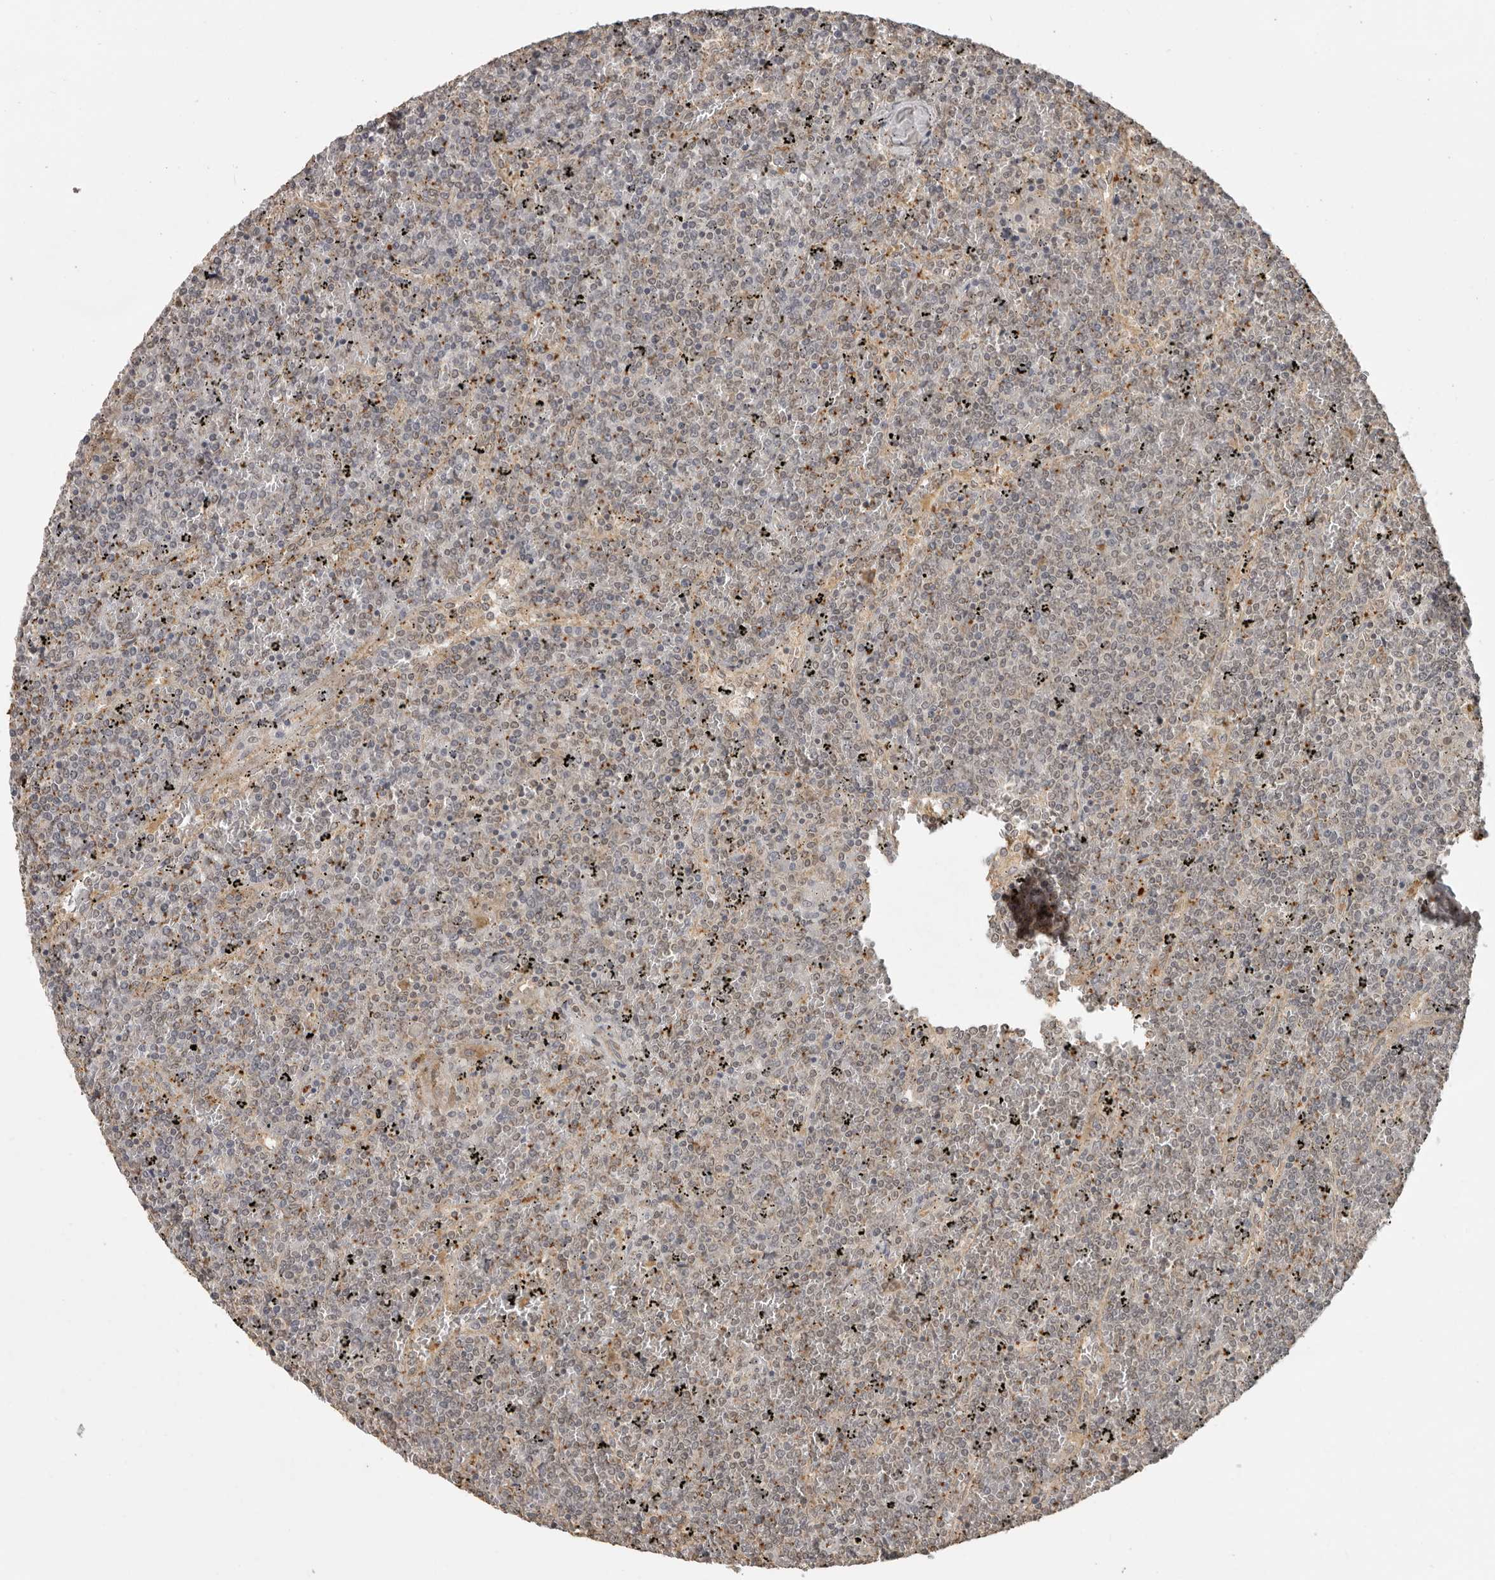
{"staining": {"intensity": "negative", "quantity": "none", "location": "none"}, "tissue": "lymphoma", "cell_type": "Tumor cells", "image_type": "cancer", "snomed": [{"axis": "morphology", "description": "Malignant lymphoma, non-Hodgkin's type, Low grade"}, {"axis": "topography", "description": "Spleen"}], "caption": "This is an IHC image of lymphoma. There is no positivity in tumor cells.", "gene": "CTF1", "patient": {"sex": "female", "age": 19}}